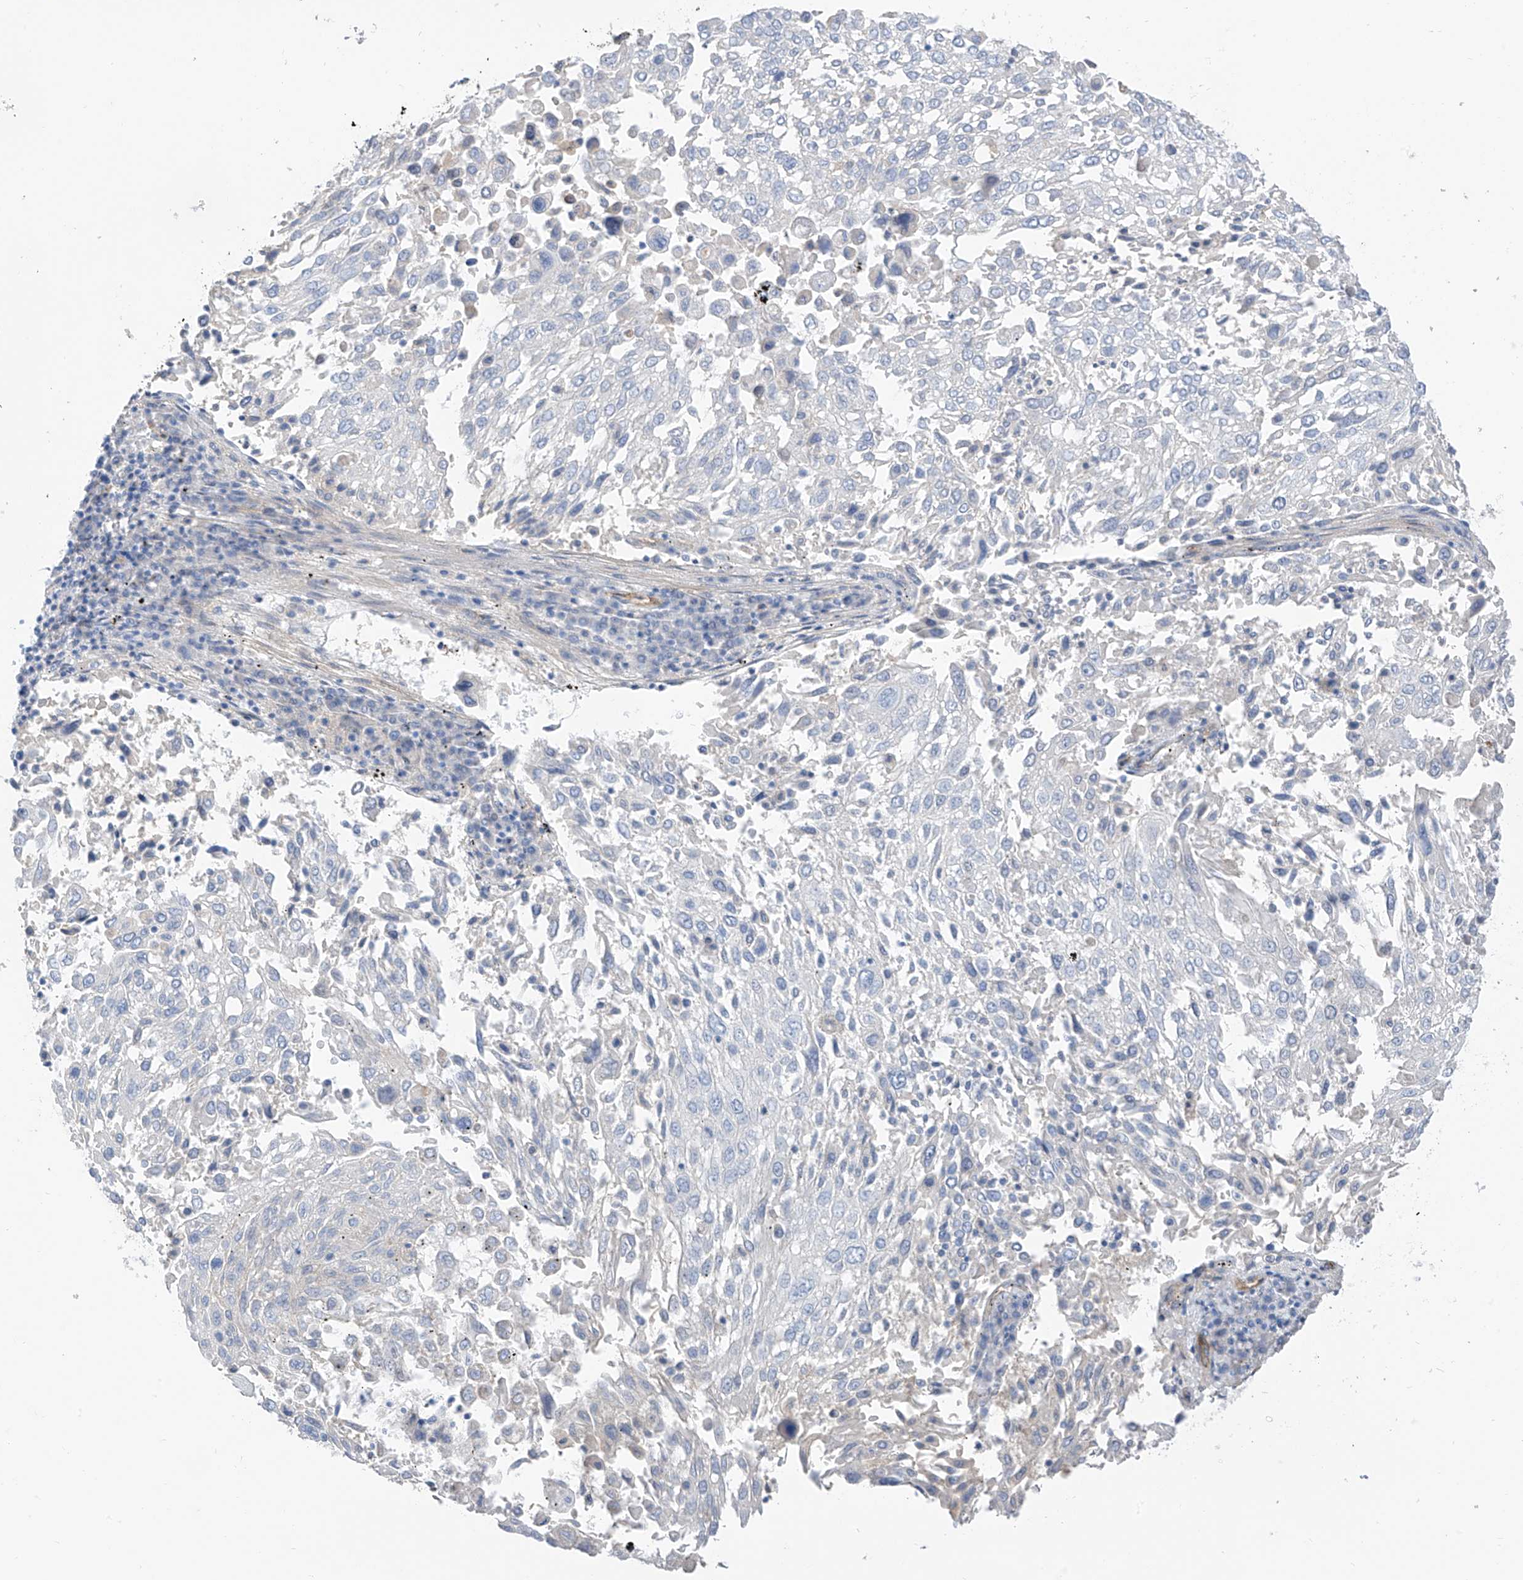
{"staining": {"intensity": "negative", "quantity": "none", "location": "none"}, "tissue": "lung cancer", "cell_type": "Tumor cells", "image_type": "cancer", "snomed": [{"axis": "morphology", "description": "Squamous cell carcinoma, NOS"}, {"axis": "topography", "description": "Lung"}], "caption": "This is an IHC histopathology image of human lung cancer. There is no positivity in tumor cells.", "gene": "ITGA9", "patient": {"sex": "male", "age": 65}}